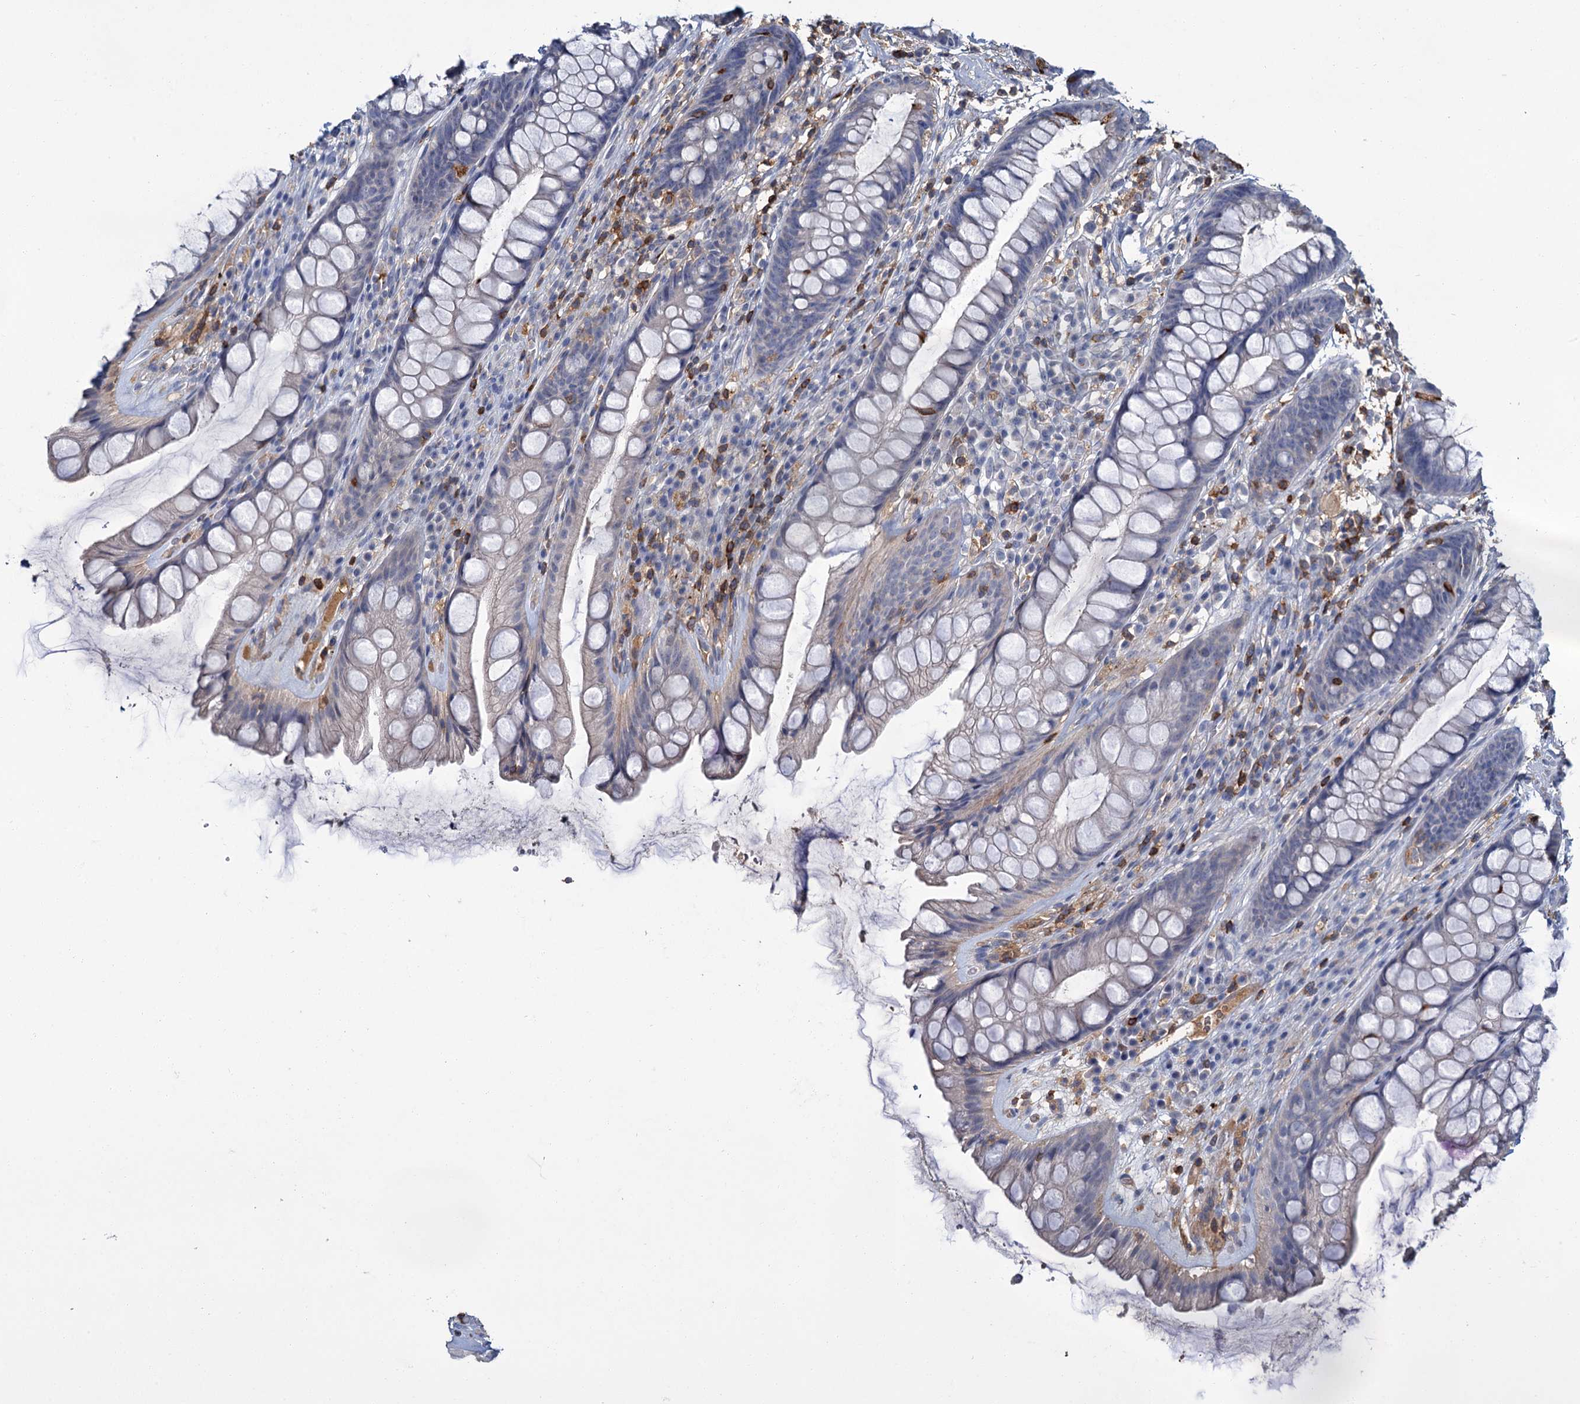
{"staining": {"intensity": "negative", "quantity": "none", "location": "none"}, "tissue": "rectum", "cell_type": "Glandular cells", "image_type": "normal", "snomed": [{"axis": "morphology", "description": "Normal tissue, NOS"}, {"axis": "topography", "description": "Rectum"}], "caption": "An IHC image of unremarkable rectum is shown. There is no staining in glandular cells of rectum. (DAB (3,3'-diaminobenzidine) immunohistochemistry, high magnification).", "gene": "FGFR2", "patient": {"sex": "male", "age": 74}}